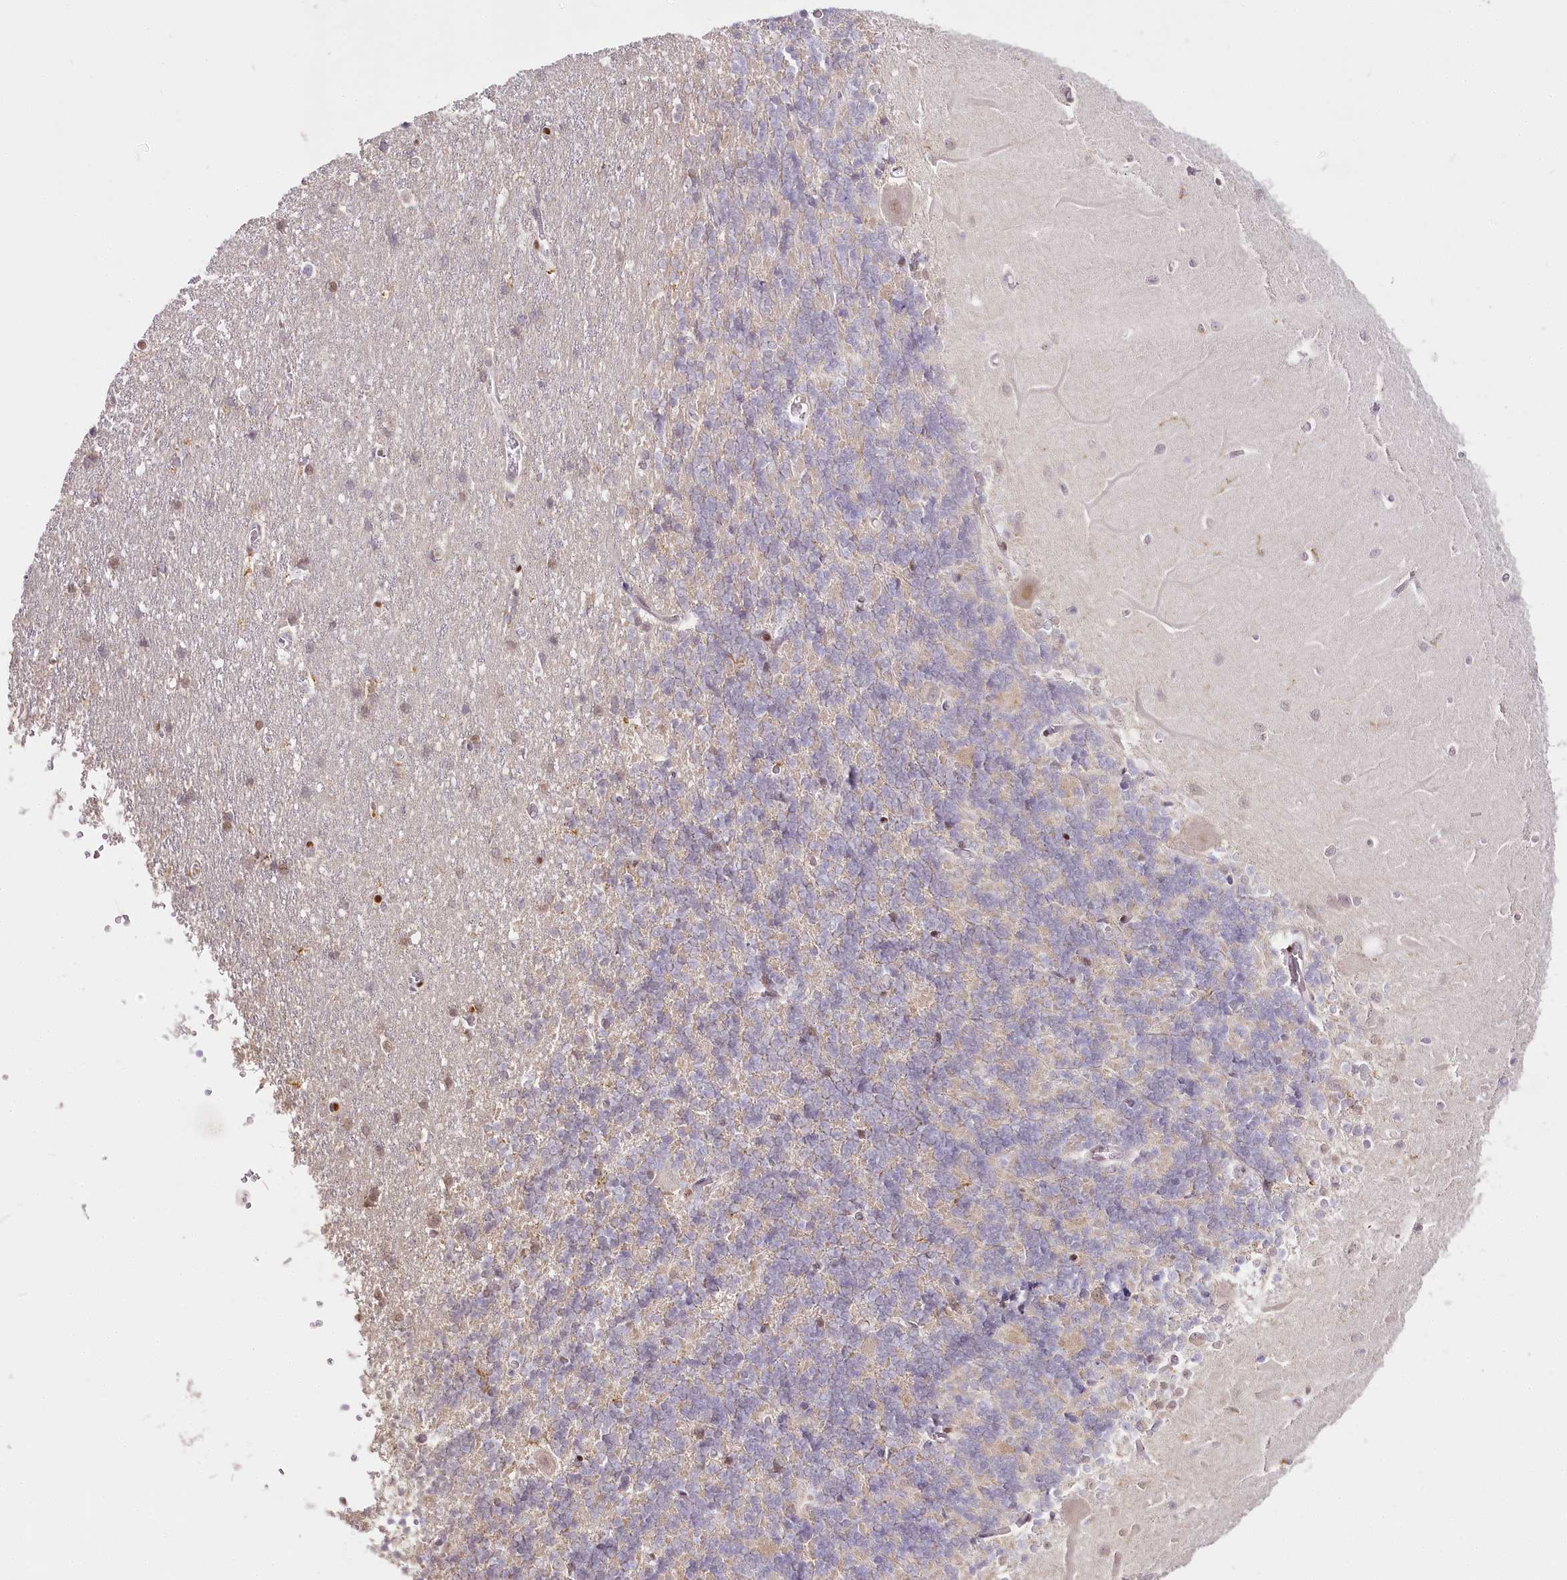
{"staining": {"intensity": "negative", "quantity": "none", "location": "none"}, "tissue": "cerebellum", "cell_type": "Cells in granular layer", "image_type": "normal", "snomed": [{"axis": "morphology", "description": "Normal tissue, NOS"}, {"axis": "topography", "description": "Cerebellum"}], "caption": "Cells in granular layer show no significant protein staining in unremarkable cerebellum. Brightfield microscopy of immunohistochemistry stained with DAB (brown) and hematoxylin (blue), captured at high magnification.", "gene": "DOCK2", "patient": {"sex": "male", "age": 37}}